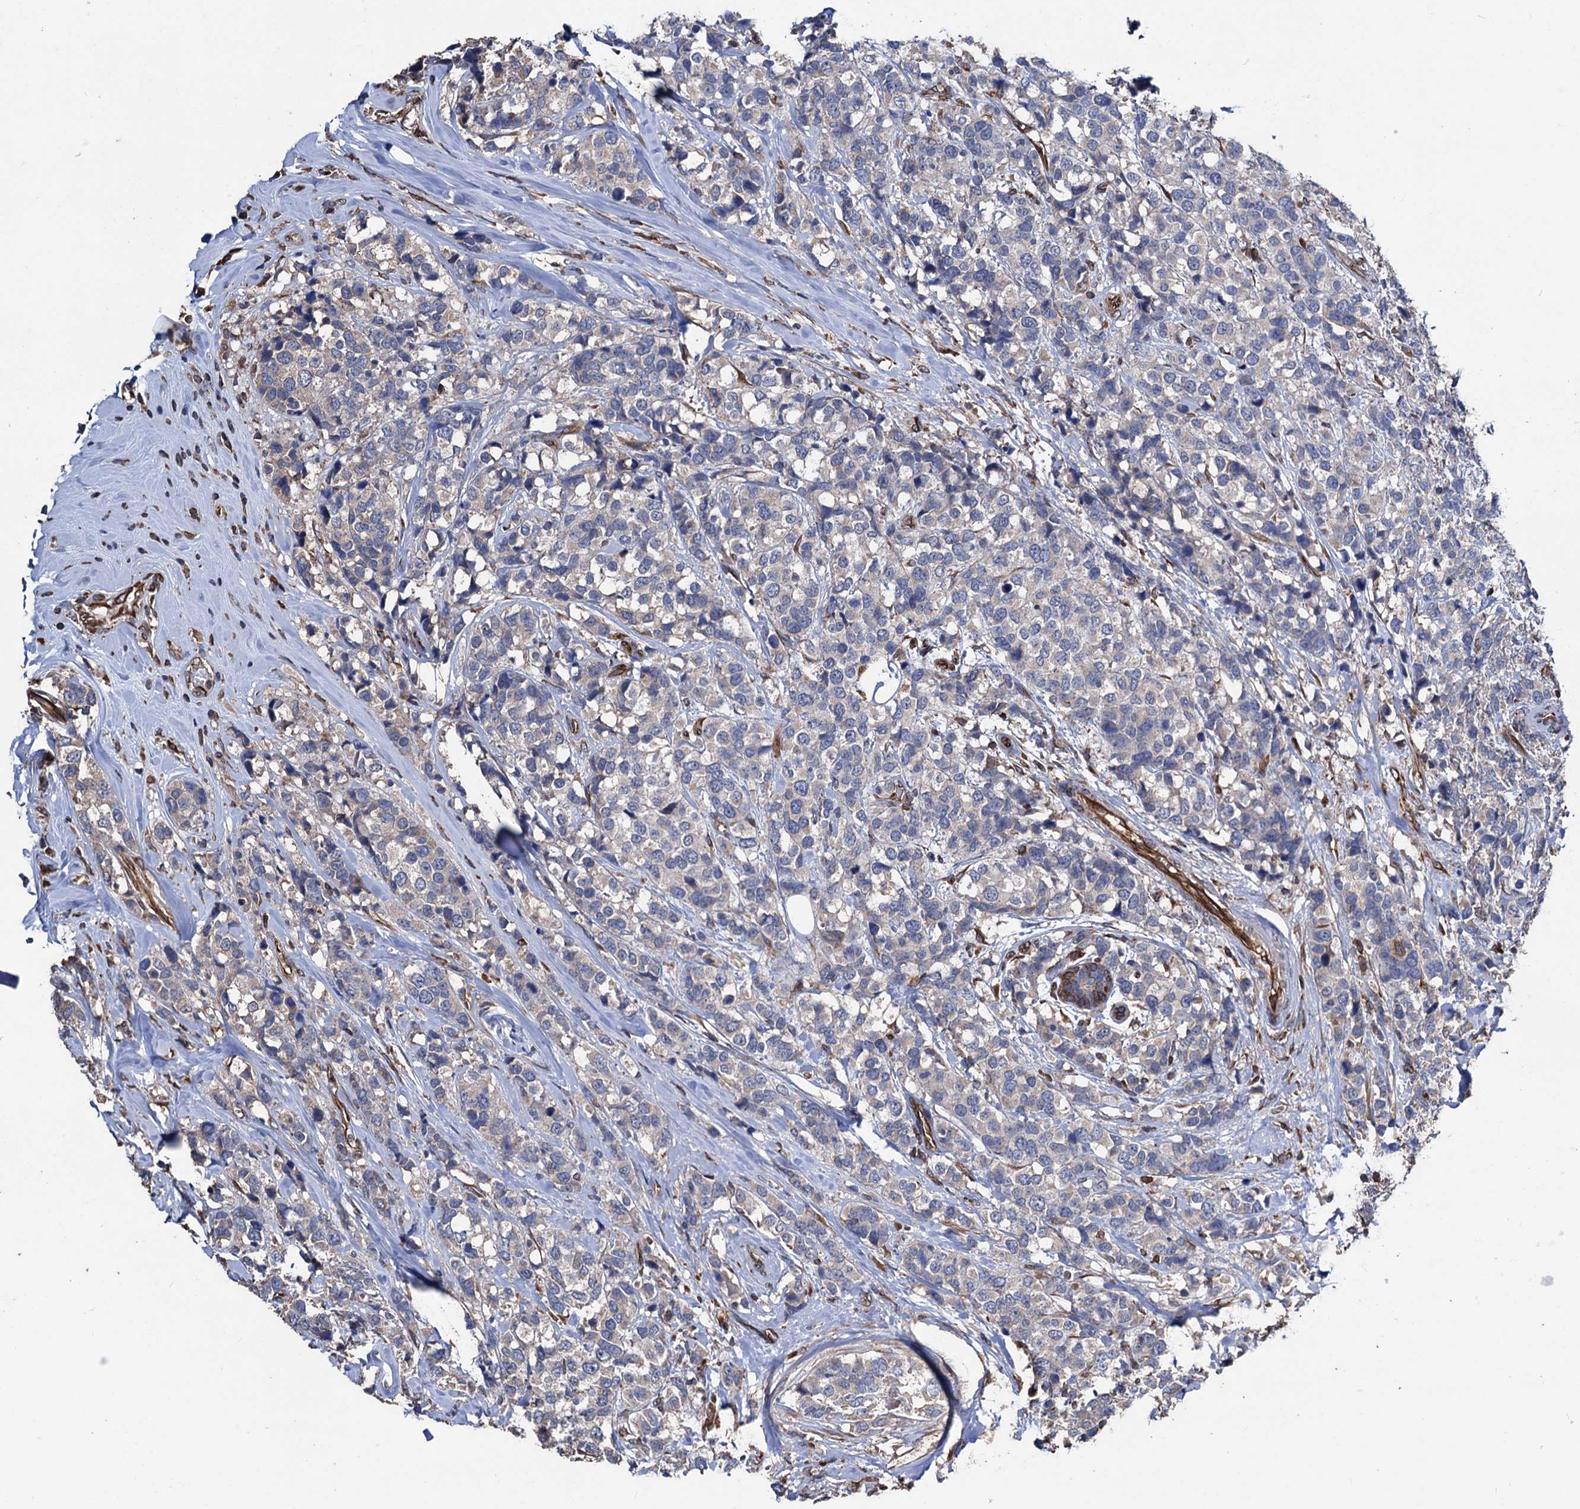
{"staining": {"intensity": "negative", "quantity": "none", "location": "none"}, "tissue": "breast cancer", "cell_type": "Tumor cells", "image_type": "cancer", "snomed": [{"axis": "morphology", "description": "Lobular carcinoma"}, {"axis": "topography", "description": "Breast"}], "caption": "Tumor cells show no significant protein expression in breast cancer.", "gene": "STING1", "patient": {"sex": "female", "age": 59}}